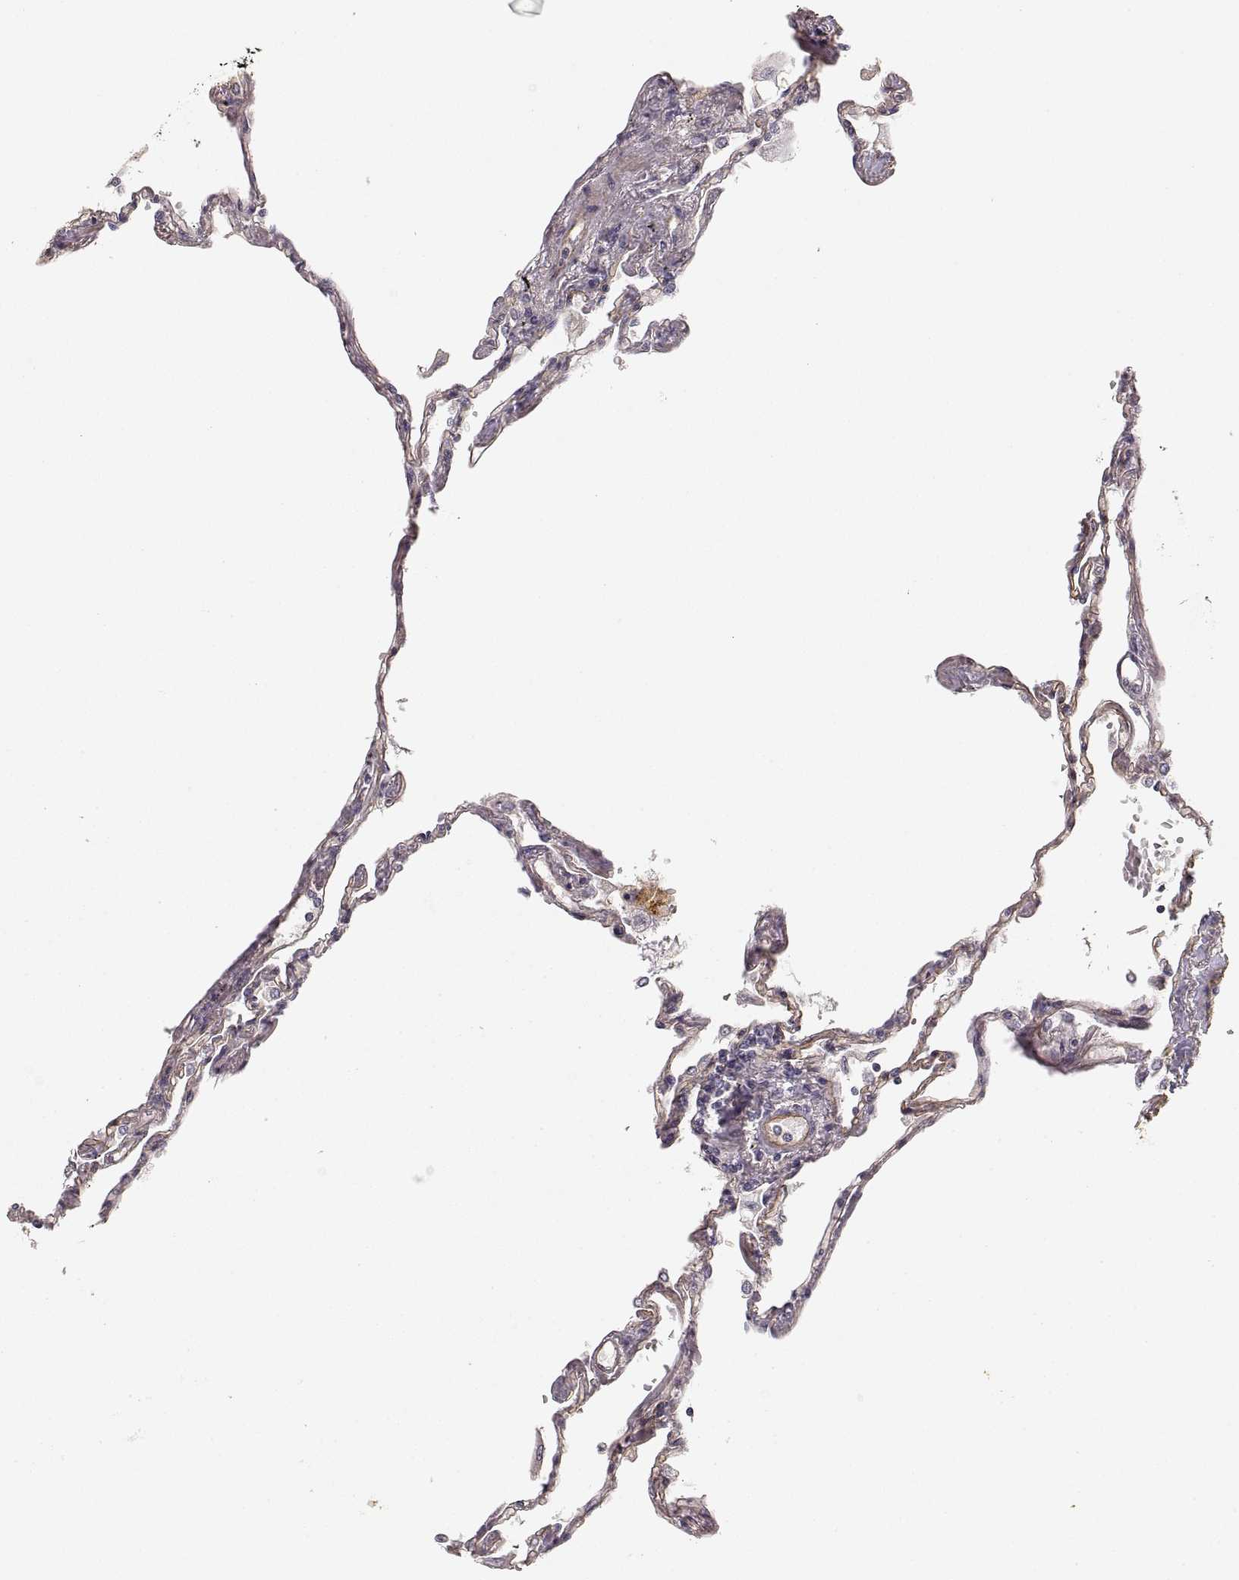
{"staining": {"intensity": "negative", "quantity": "none", "location": "none"}, "tissue": "lung", "cell_type": "Alveolar cells", "image_type": "normal", "snomed": [{"axis": "morphology", "description": "Normal tissue, NOS"}, {"axis": "topography", "description": "Lung"}], "caption": "Unremarkable lung was stained to show a protein in brown. There is no significant positivity in alveolar cells.", "gene": "LAMA4", "patient": {"sex": "female", "age": 67}}